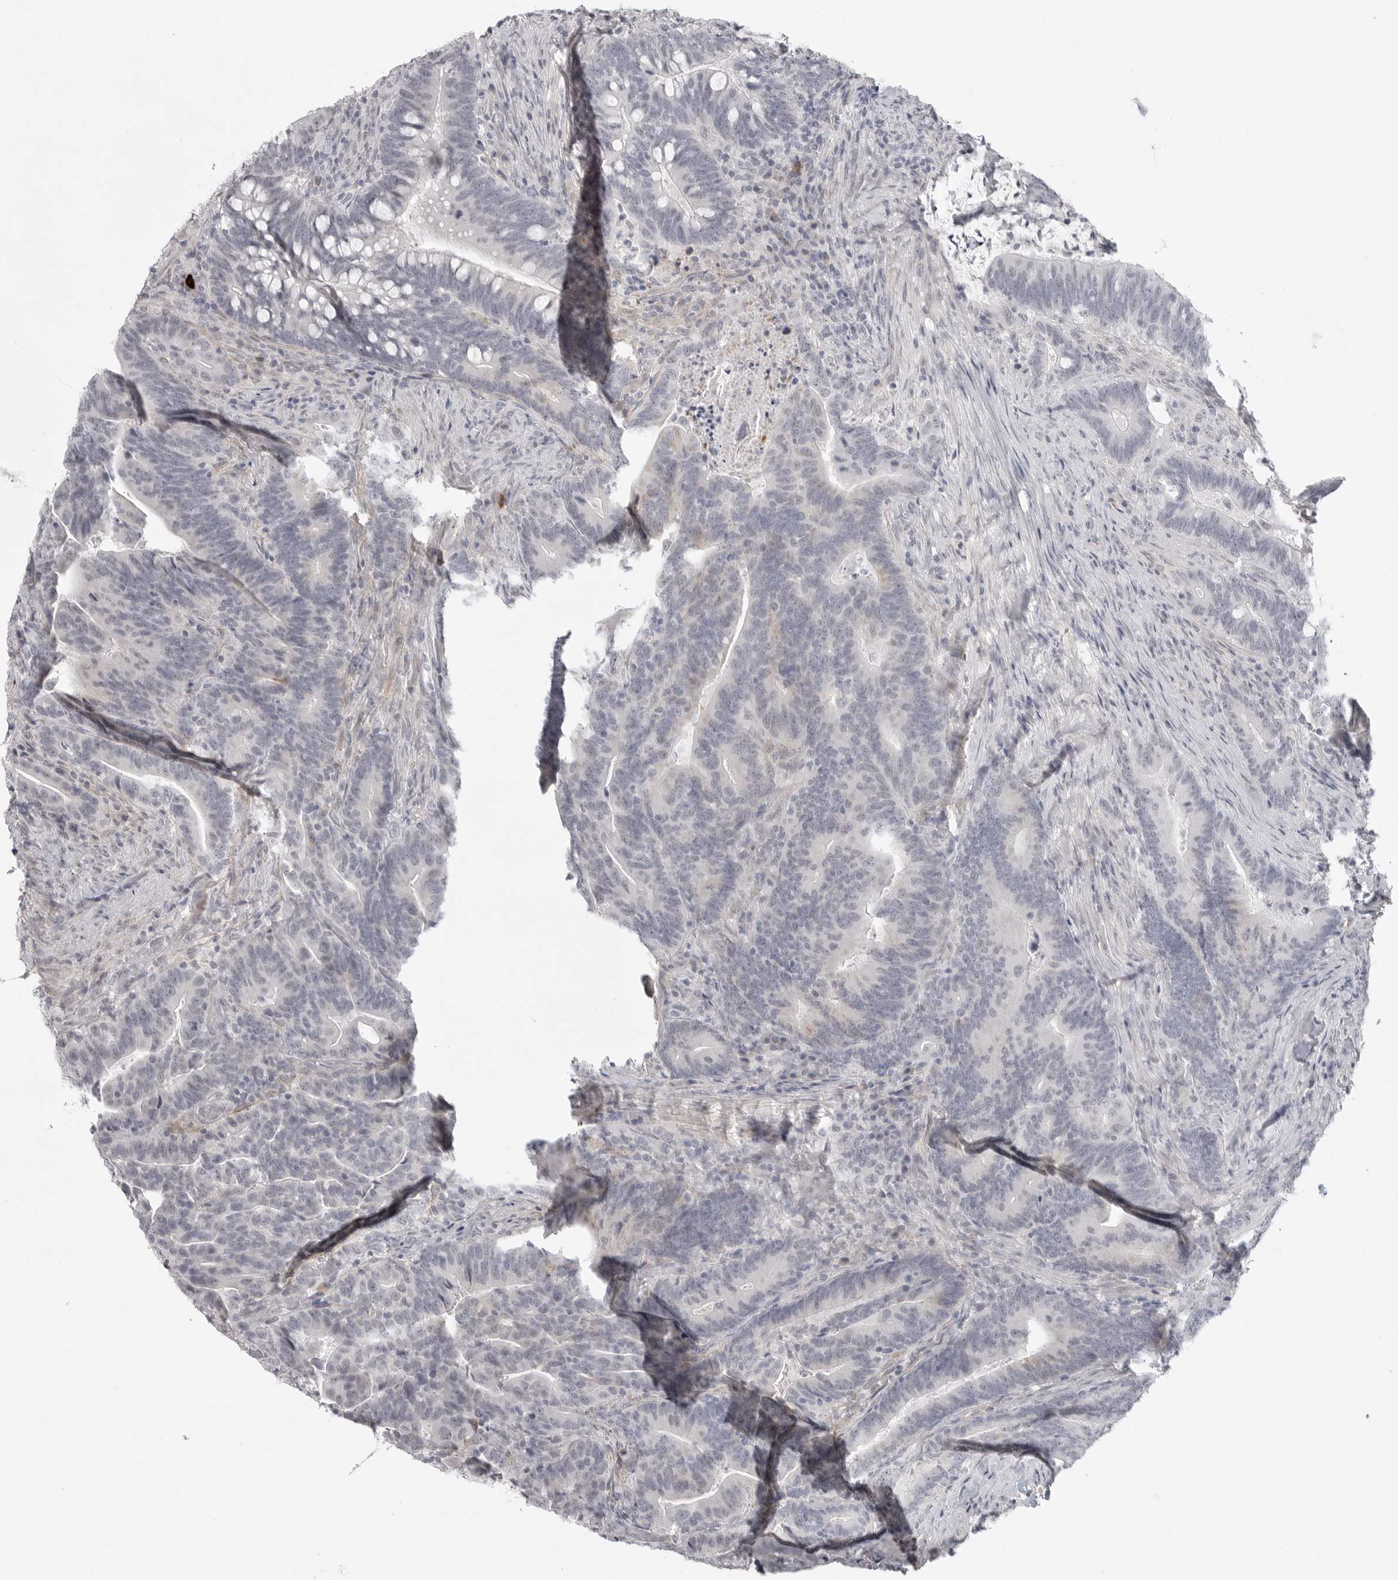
{"staining": {"intensity": "negative", "quantity": "none", "location": "none"}, "tissue": "colorectal cancer", "cell_type": "Tumor cells", "image_type": "cancer", "snomed": [{"axis": "morphology", "description": "Adenocarcinoma, NOS"}, {"axis": "topography", "description": "Colon"}], "caption": "The image exhibits no staining of tumor cells in colorectal cancer (adenocarcinoma).", "gene": "TCTN3", "patient": {"sex": "female", "age": 66}}